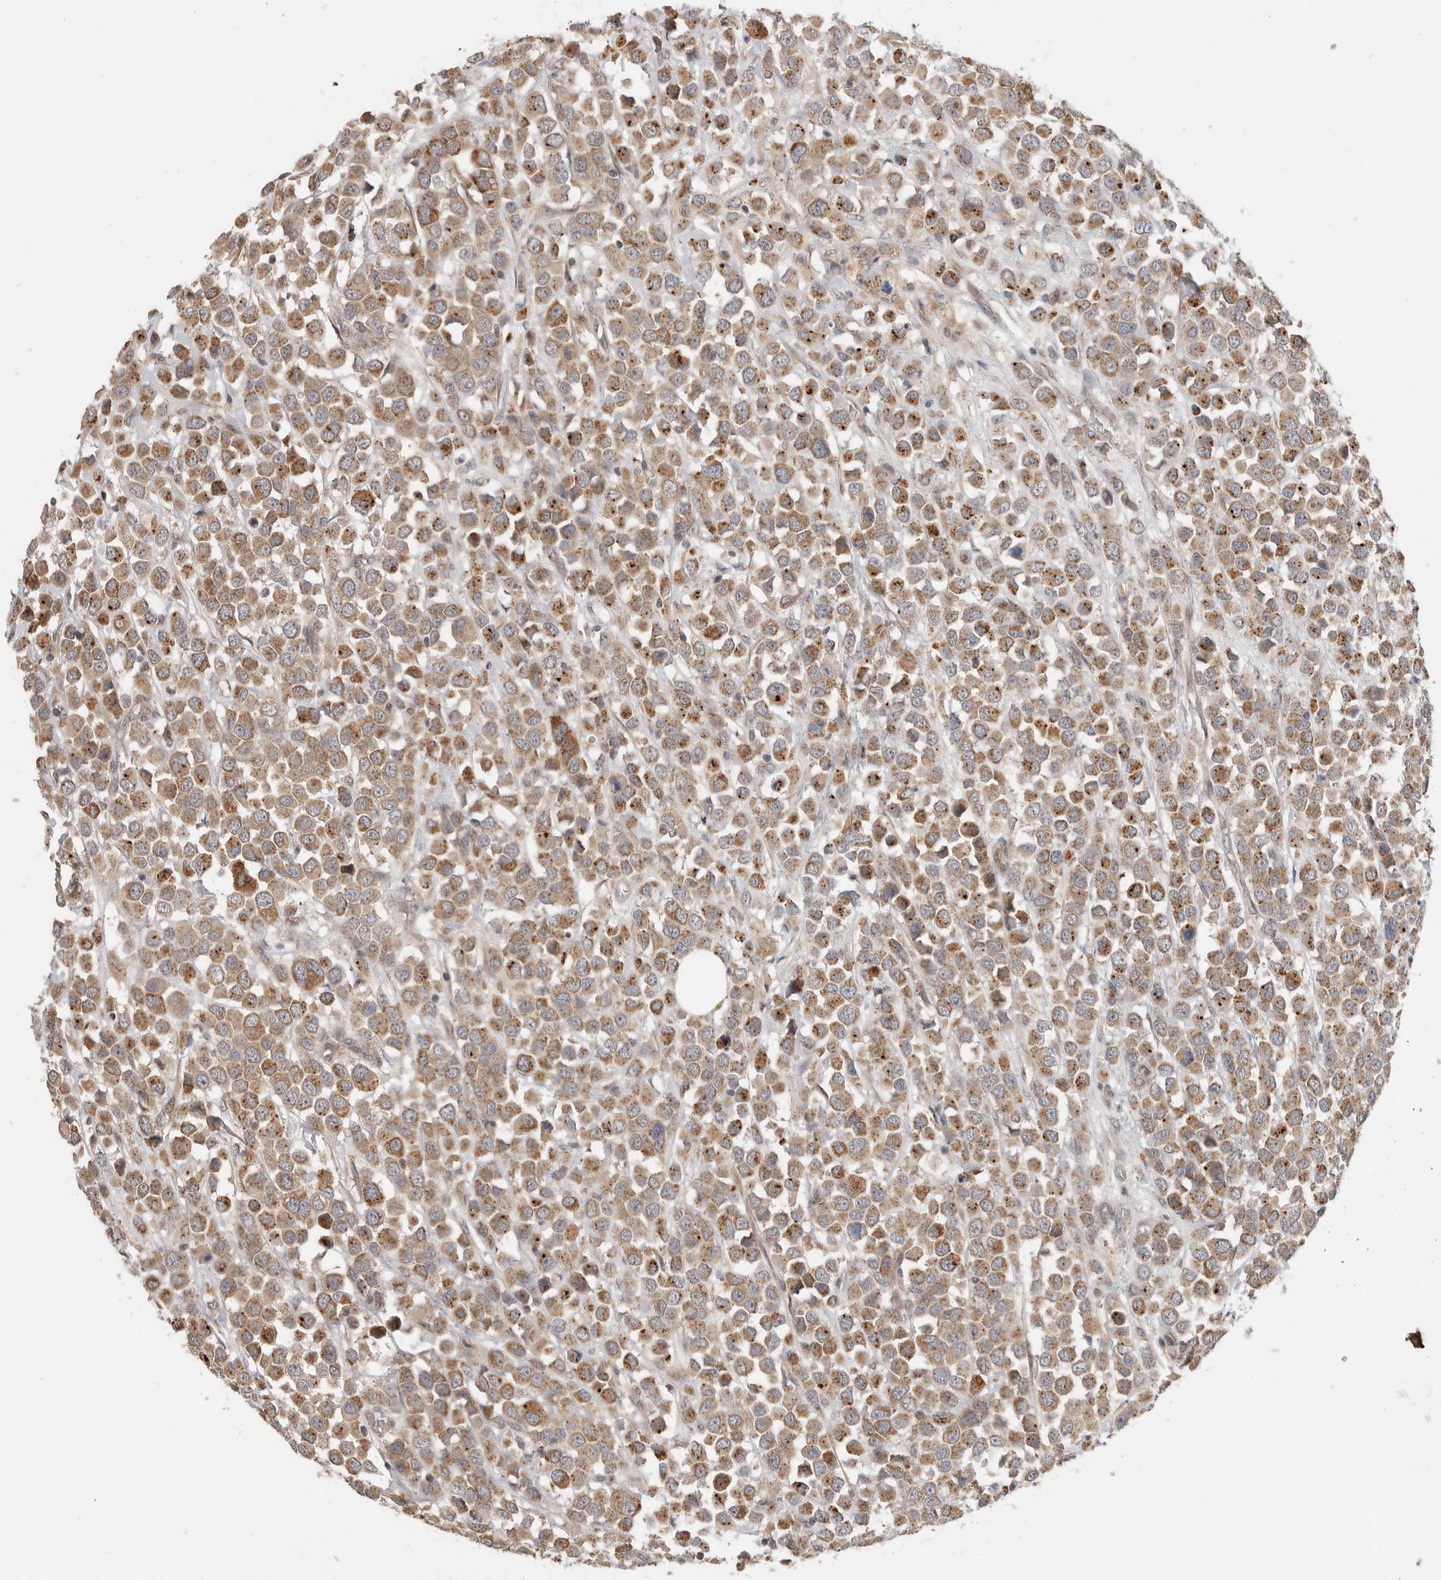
{"staining": {"intensity": "moderate", "quantity": ">75%", "location": "cytoplasmic/membranous"}, "tissue": "breast cancer", "cell_type": "Tumor cells", "image_type": "cancer", "snomed": [{"axis": "morphology", "description": "Duct carcinoma"}, {"axis": "topography", "description": "Breast"}], "caption": "High-power microscopy captured an immunohistochemistry (IHC) image of breast cancer (invasive ductal carcinoma), revealing moderate cytoplasmic/membranous staining in about >75% of tumor cells.", "gene": "DEPTOR", "patient": {"sex": "female", "age": 61}}